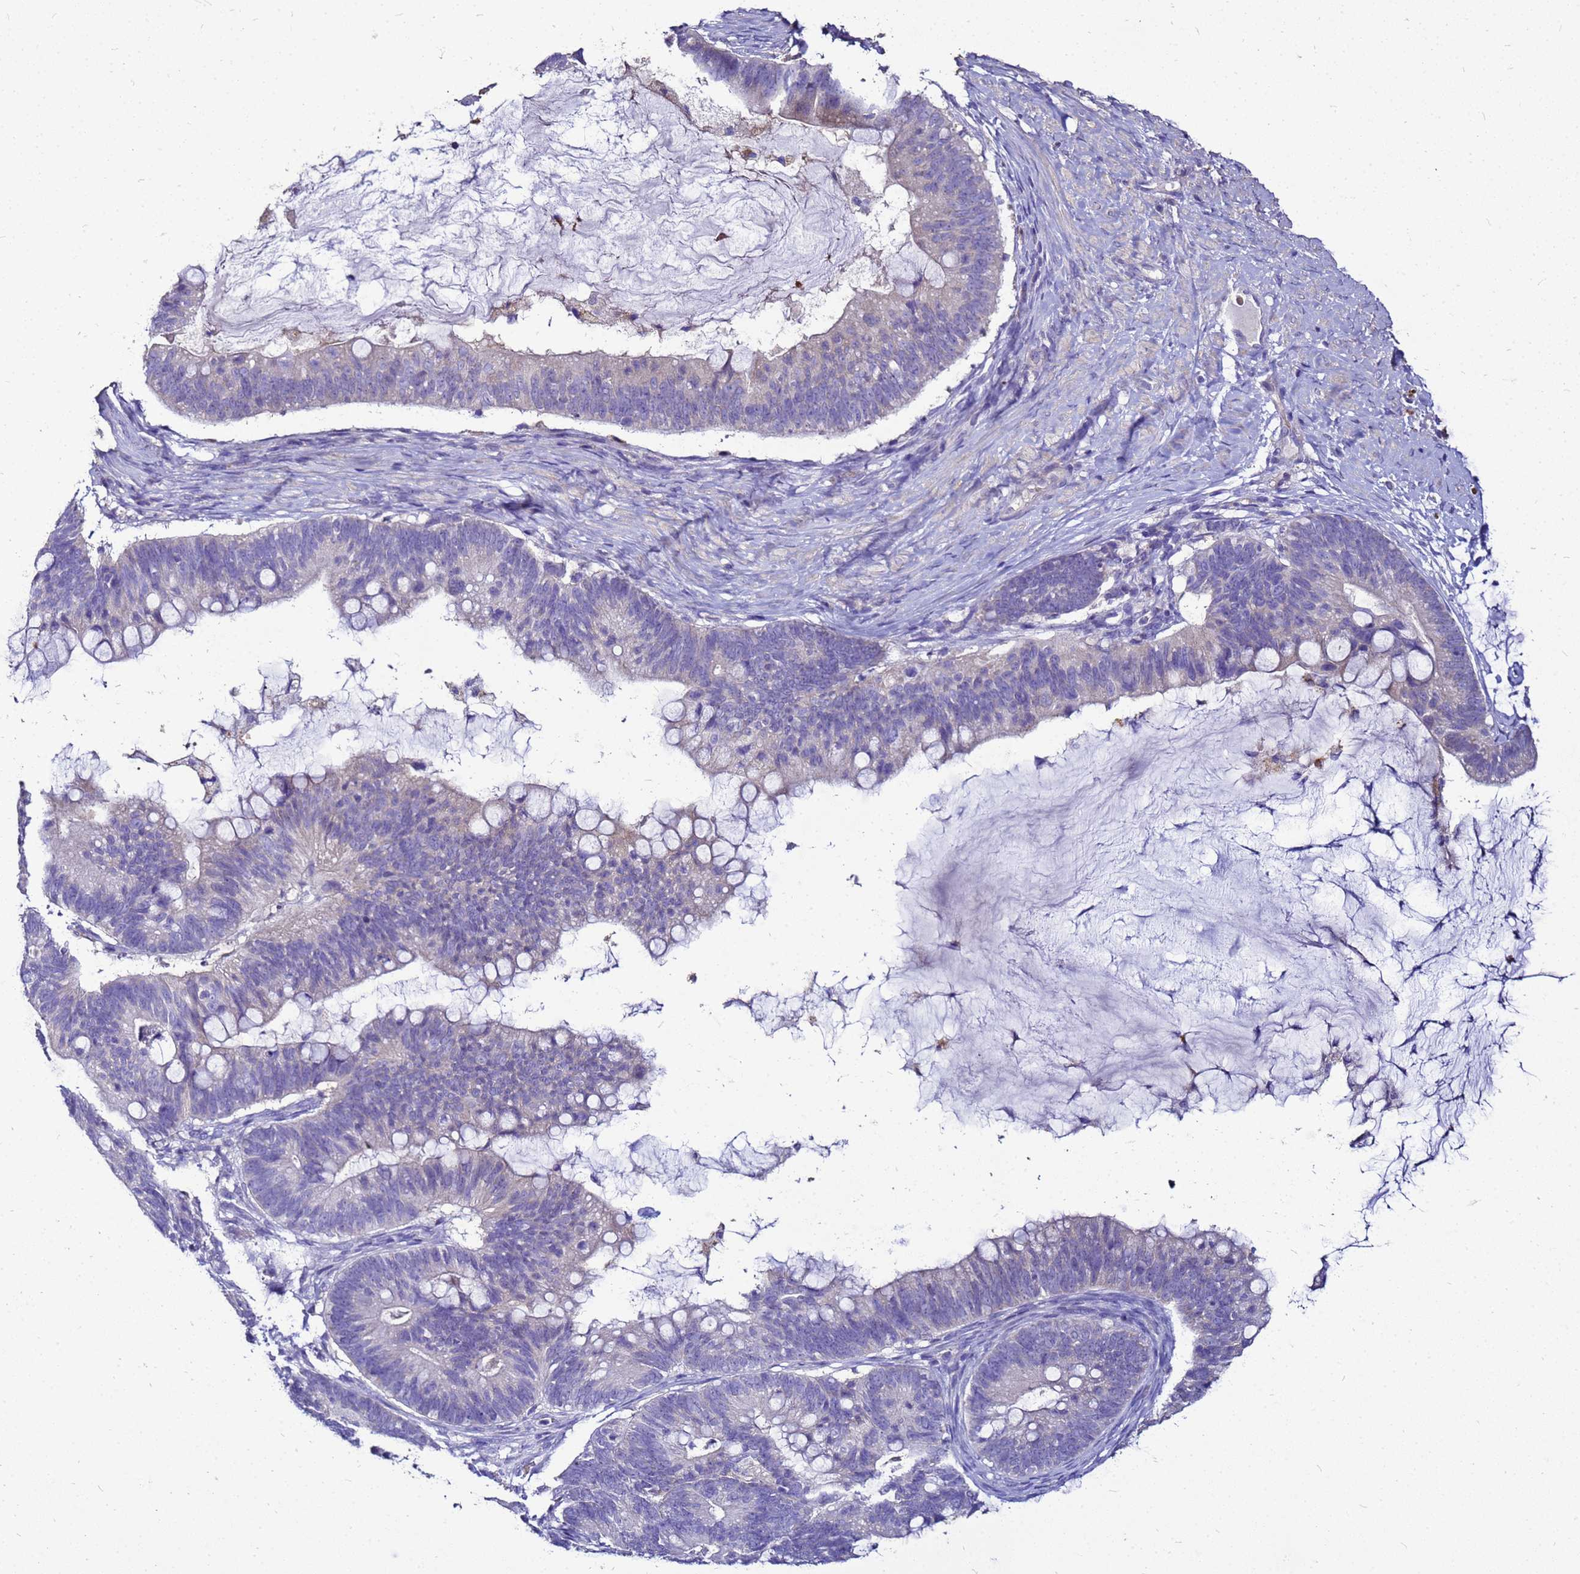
{"staining": {"intensity": "negative", "quantity": "none", "location": "none"}, "tissue": "ovarian cancer", "cell_type": "Tumor cells", "image_type": "cancer", "snomed": [{"axis": "morphology", "description": "Cystadenocarcinoma, mucinous, NOS"}, {"axis": "topography", "description": "Ovary"}], "caption": "This is a image of IHC staining of ovarian cancer, which shows no staining in tumor cells.", "gene": "S100A2", "patient": {"sex": "female", "age": 61}}